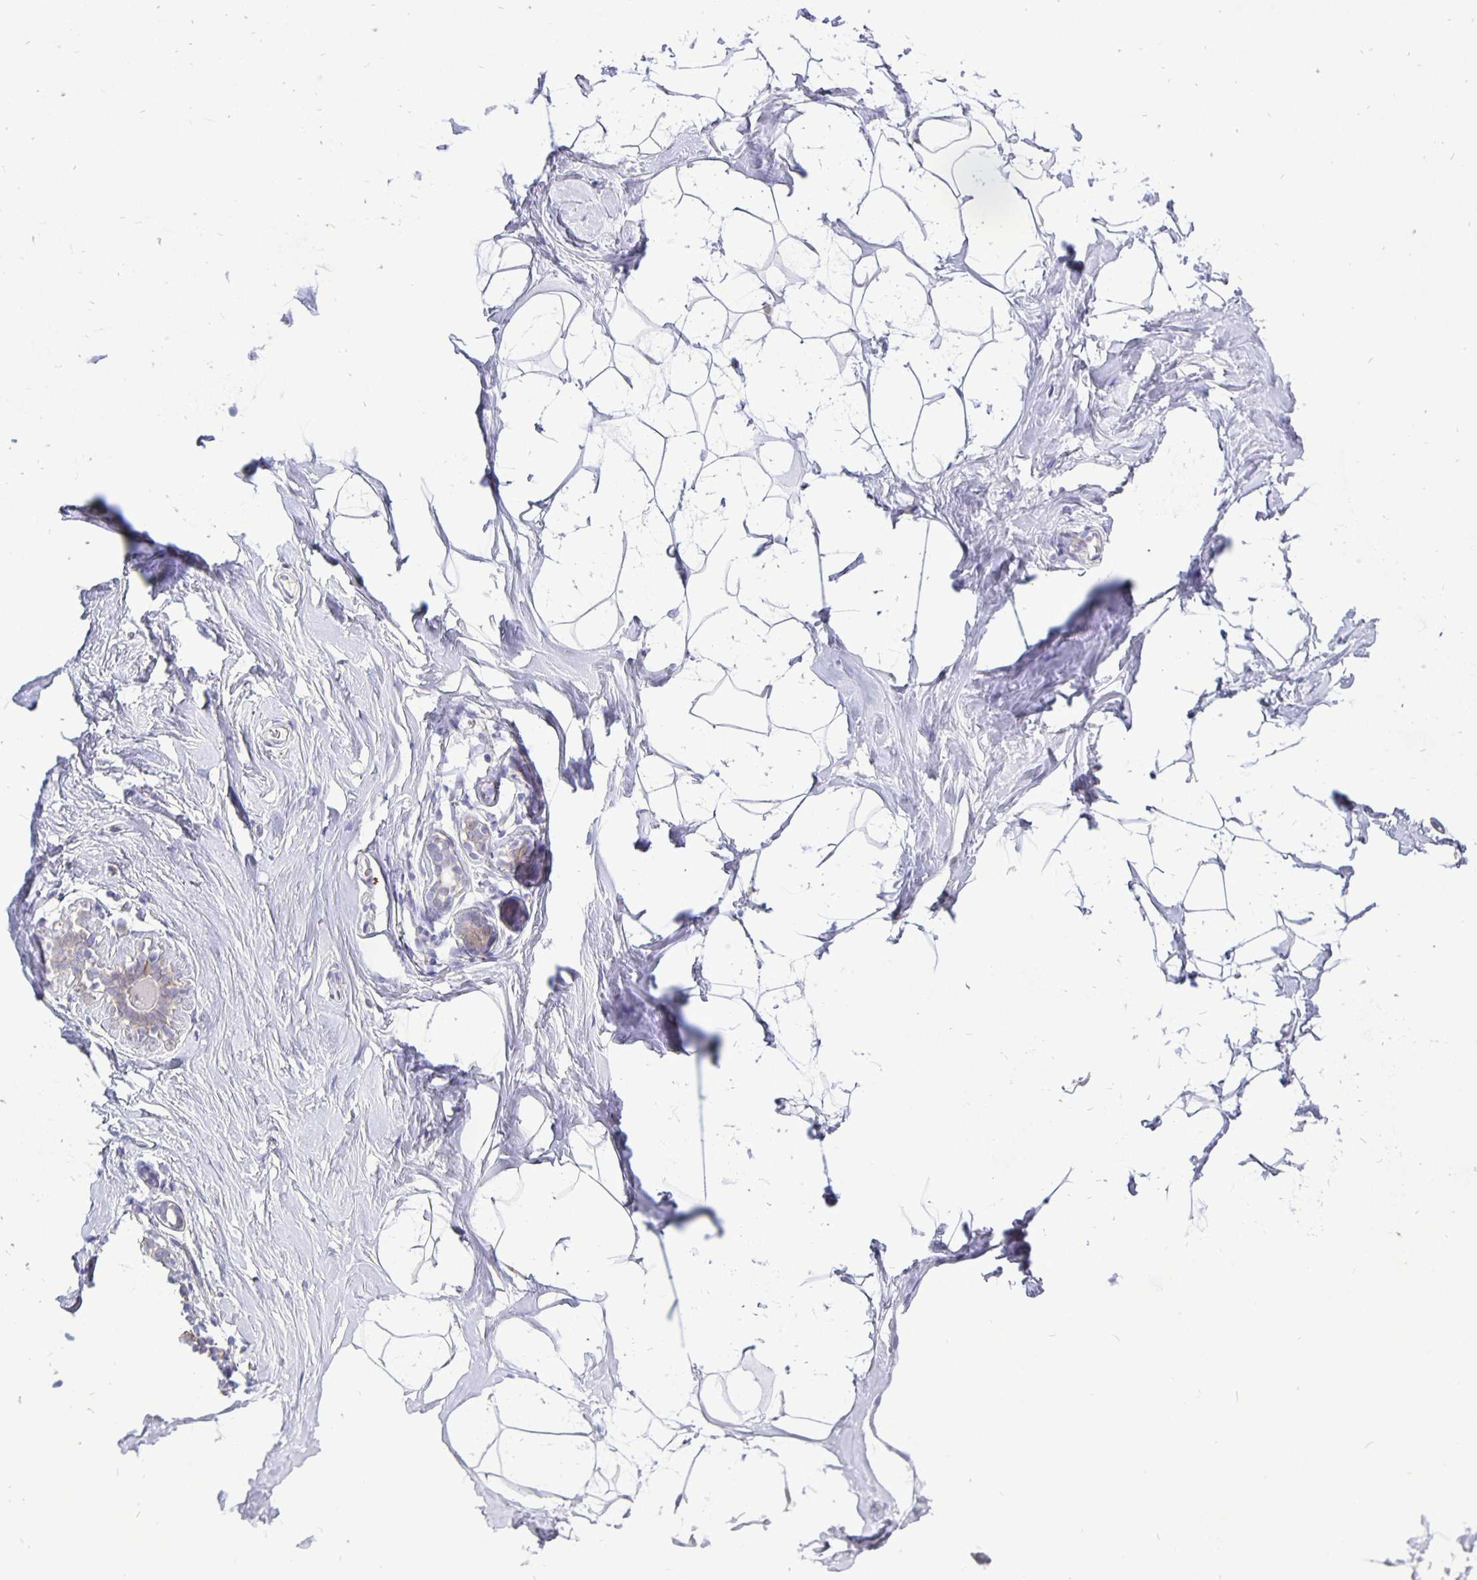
{"staining": {"intensity": "negative", "quantity": "none", "location": "none"}, "tissue": "breast", "cell_type": "Adipocytes", "image_type": "normal", "snomed": [{"axis": "morphology", "description": "Normal tissue, NOS"}, {"axis": "topography", "description": "Breast"}], "caption": "The histopathology image displays no significant expression in adipocytes of breast.", "gene": "ERBB2", "patient": {"sex": "female", "age": 32}}